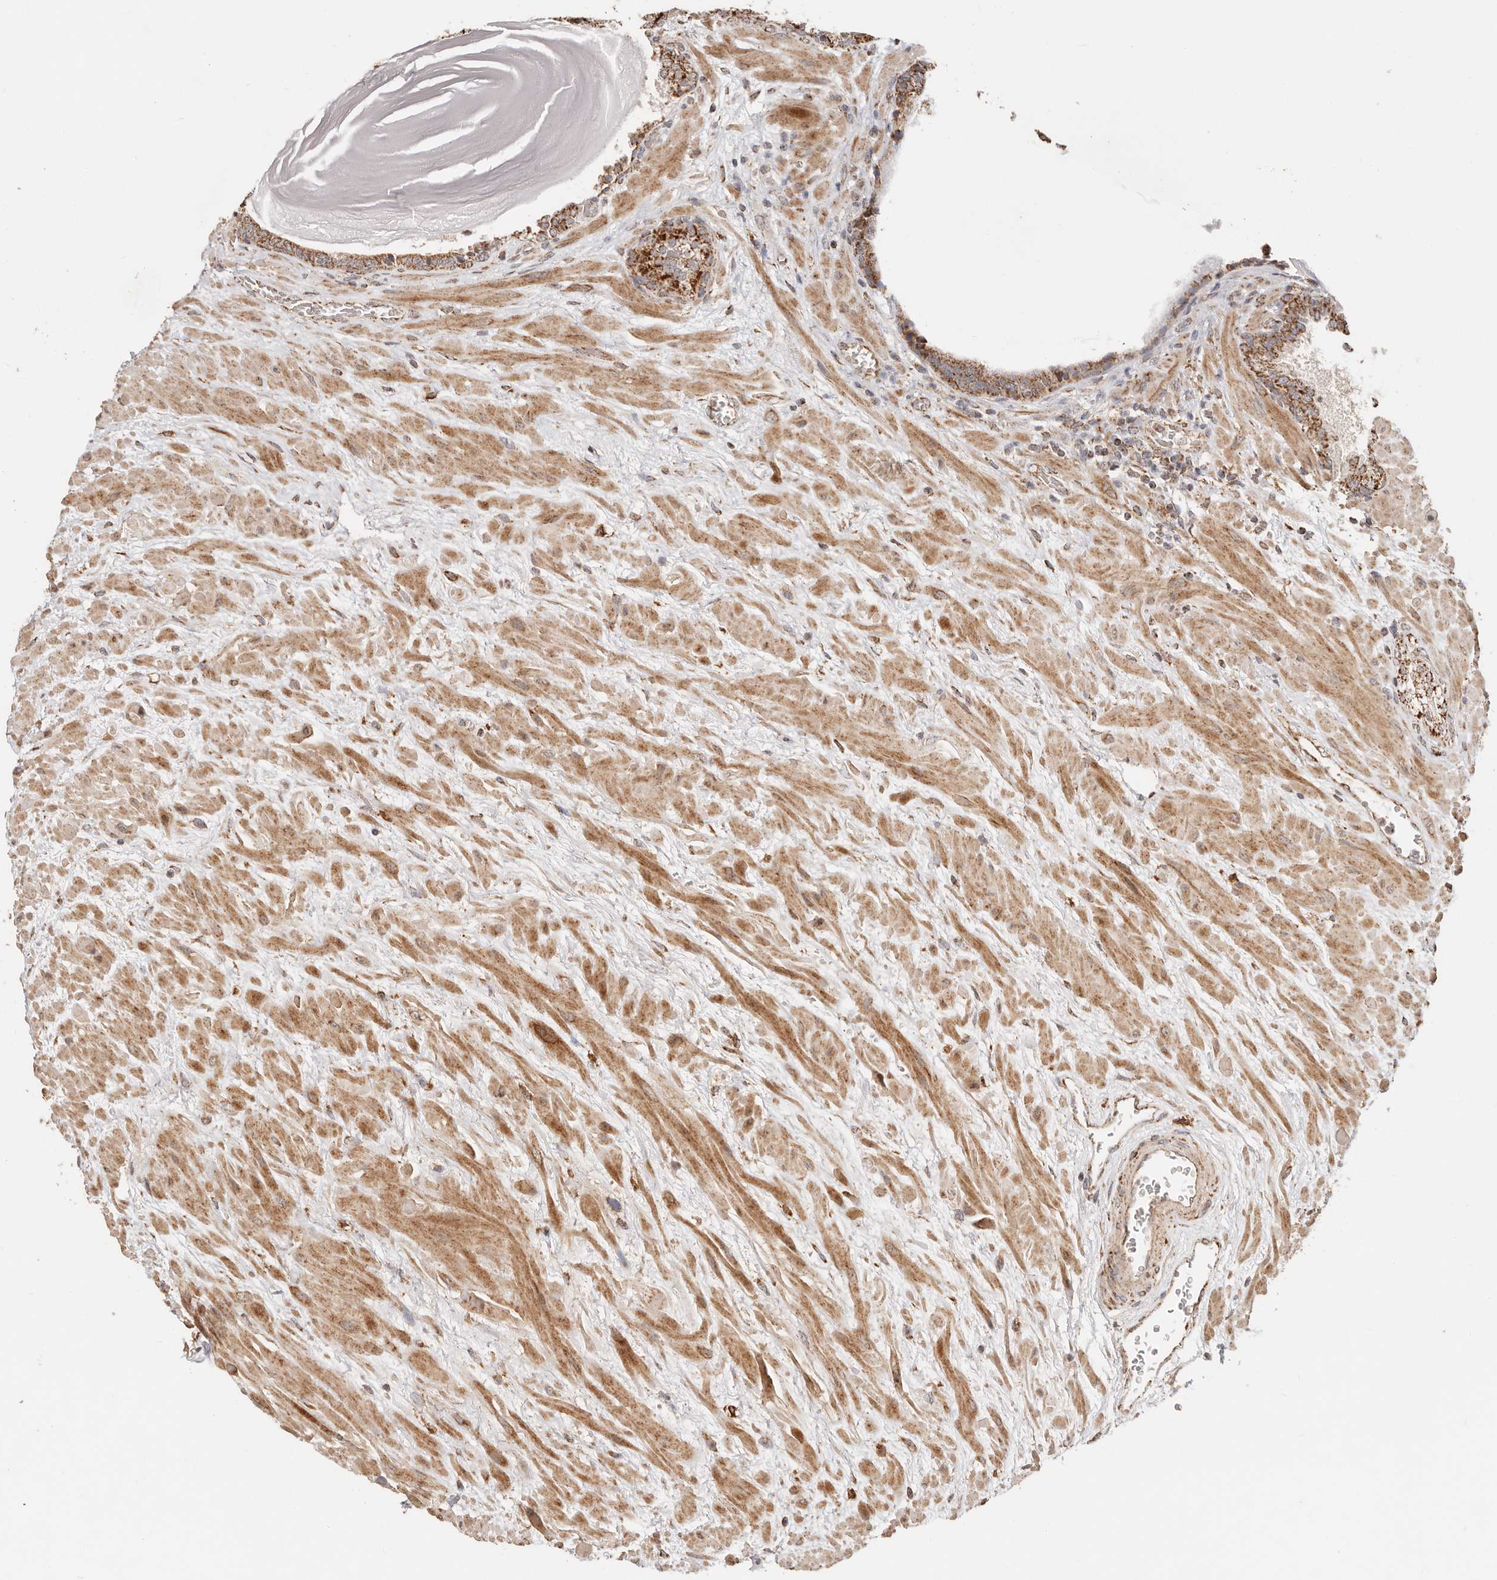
{"staining": {"intensity": "moderate", "quantity": ">75%", "location": "cytoplasmic/membranous"}, "tissue": "prostate", "cell_type": "Glandular cells", "image_type": "normal", "snomed": [{"axis": "morphology", "description": "Normal tissue, NOS"}, {"axis": "topography", "description": "Prostate"}], "caption": "Immunohistochemistry (IHC) photomicrograph of unremarkable human prostate stained for a protein (brown), which reveals medium levels of moderate cytoplasmic/membranous positivity in about >75% of glandular cells.", "gene": "NDUFB11", "patient": {"sex": "male", "age": 48}}